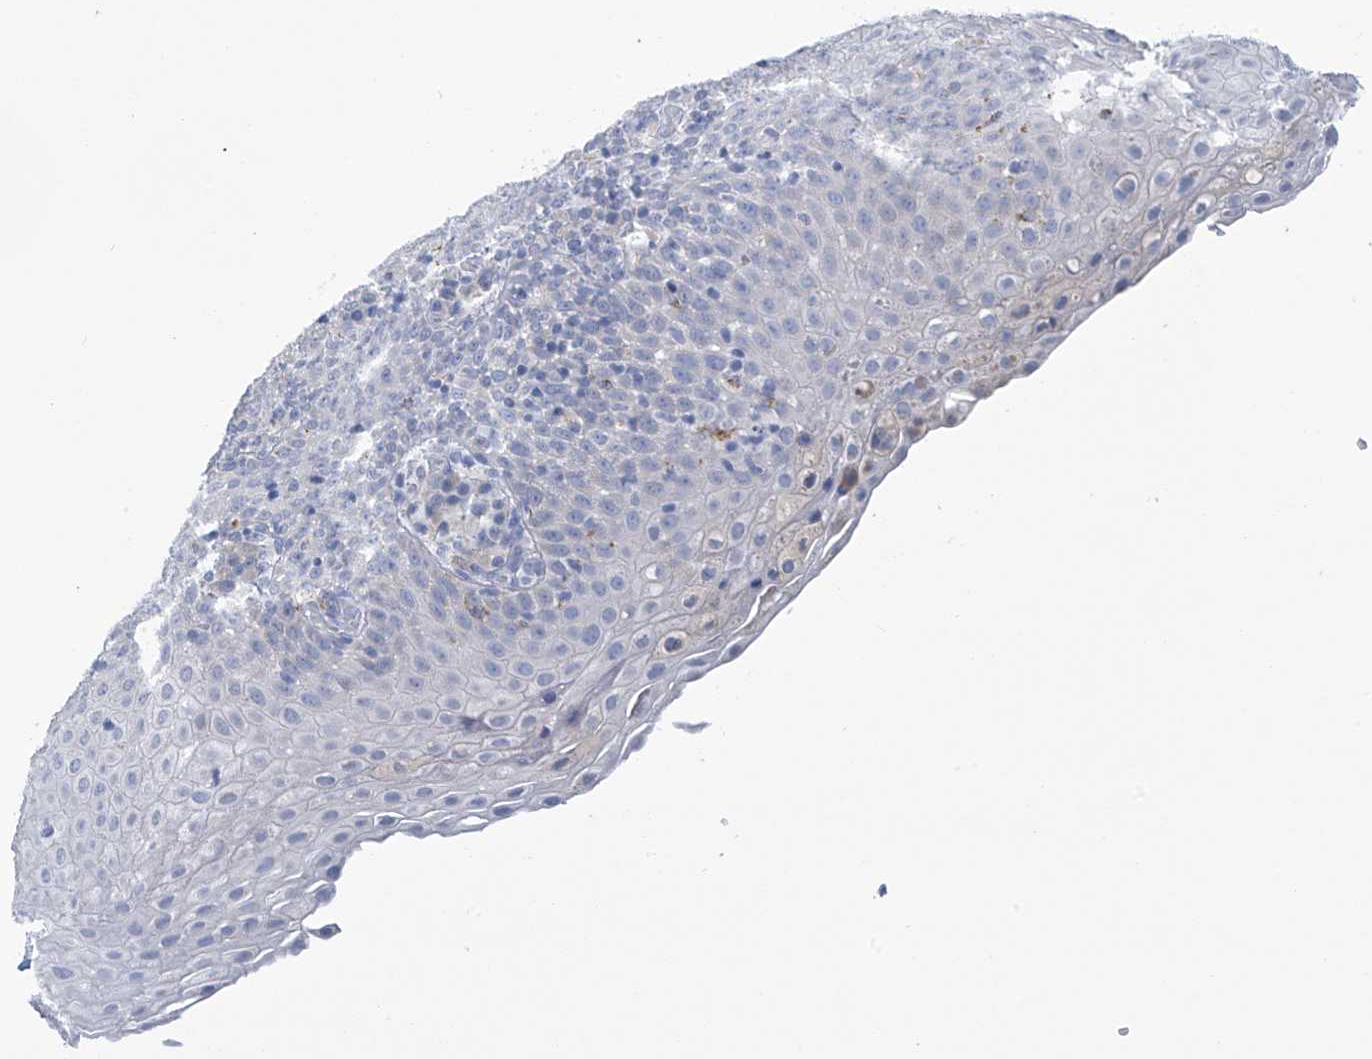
{"staining": {"intensity": "negative", "quantity": "none", "location": "none"}, "tissue": "tonsil", "cell_type": "Germinal center cells", "image_type": "normal", "snomed": [{"axis": "morphology", "description": "Normal tissue, NOS"}, {"axis": "topography", "description": "Tonsil"}], "caption": "High power microscopy micrograph of an immunohistochemistry (IHC) image of normal tonsil, revealing no significant positivity in germinal center cells. The staining is performed using DAB brown chromogen with nuclei counter-stained in using hematoxylin.", "gene": "IBA57", "patient": {"sex": "female", "age": 19}}